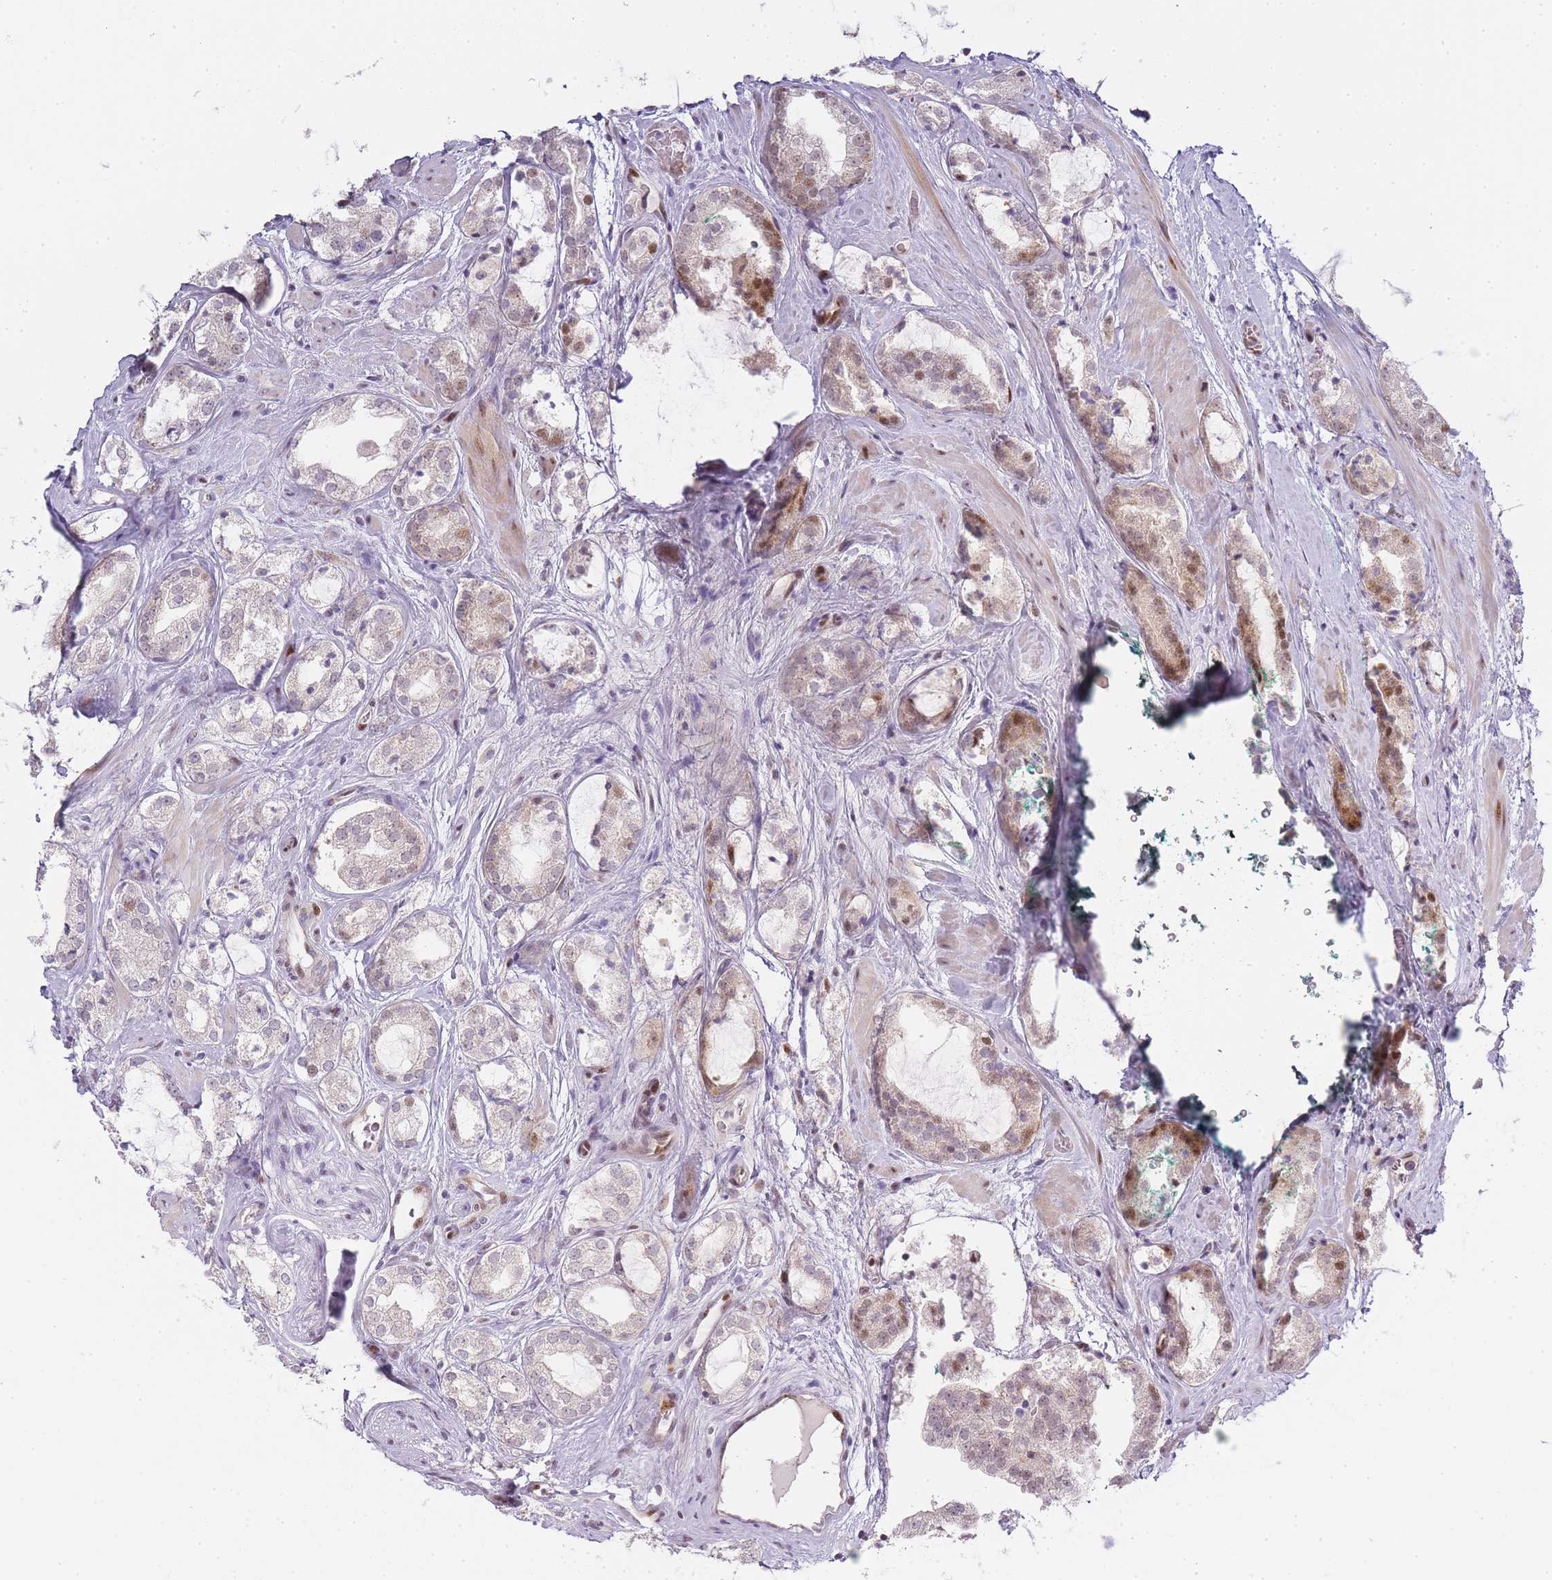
{"staining": {"intensity": "moderate", "quantity": "<25%", "location": "cytoplasmic/membranous,nuclear"}, "tissue": "prostate cancer", "cell_type": "Tumor cells", "image_type": "cancer", "snomed": [{"axis": "morphology", "description": "Adenocarcinoma, High grade"}, {"axis": "topography", "description": "Prostate"}], "caption": "A high-resolution micrograph shows IHC staining of prostate high-grade adenocarcinoma, which reveals moderate cytoplasmic/membranous and nuclear expression in approximately <25% of tumor cells. The staining was performed using DAB to visualize the protein expression in brown, while the nuclei were stained in blue with hematoxylin (Magnification: 20x).", "gene": "OGG1", "patient": {"sex": "male", "age": 64}}